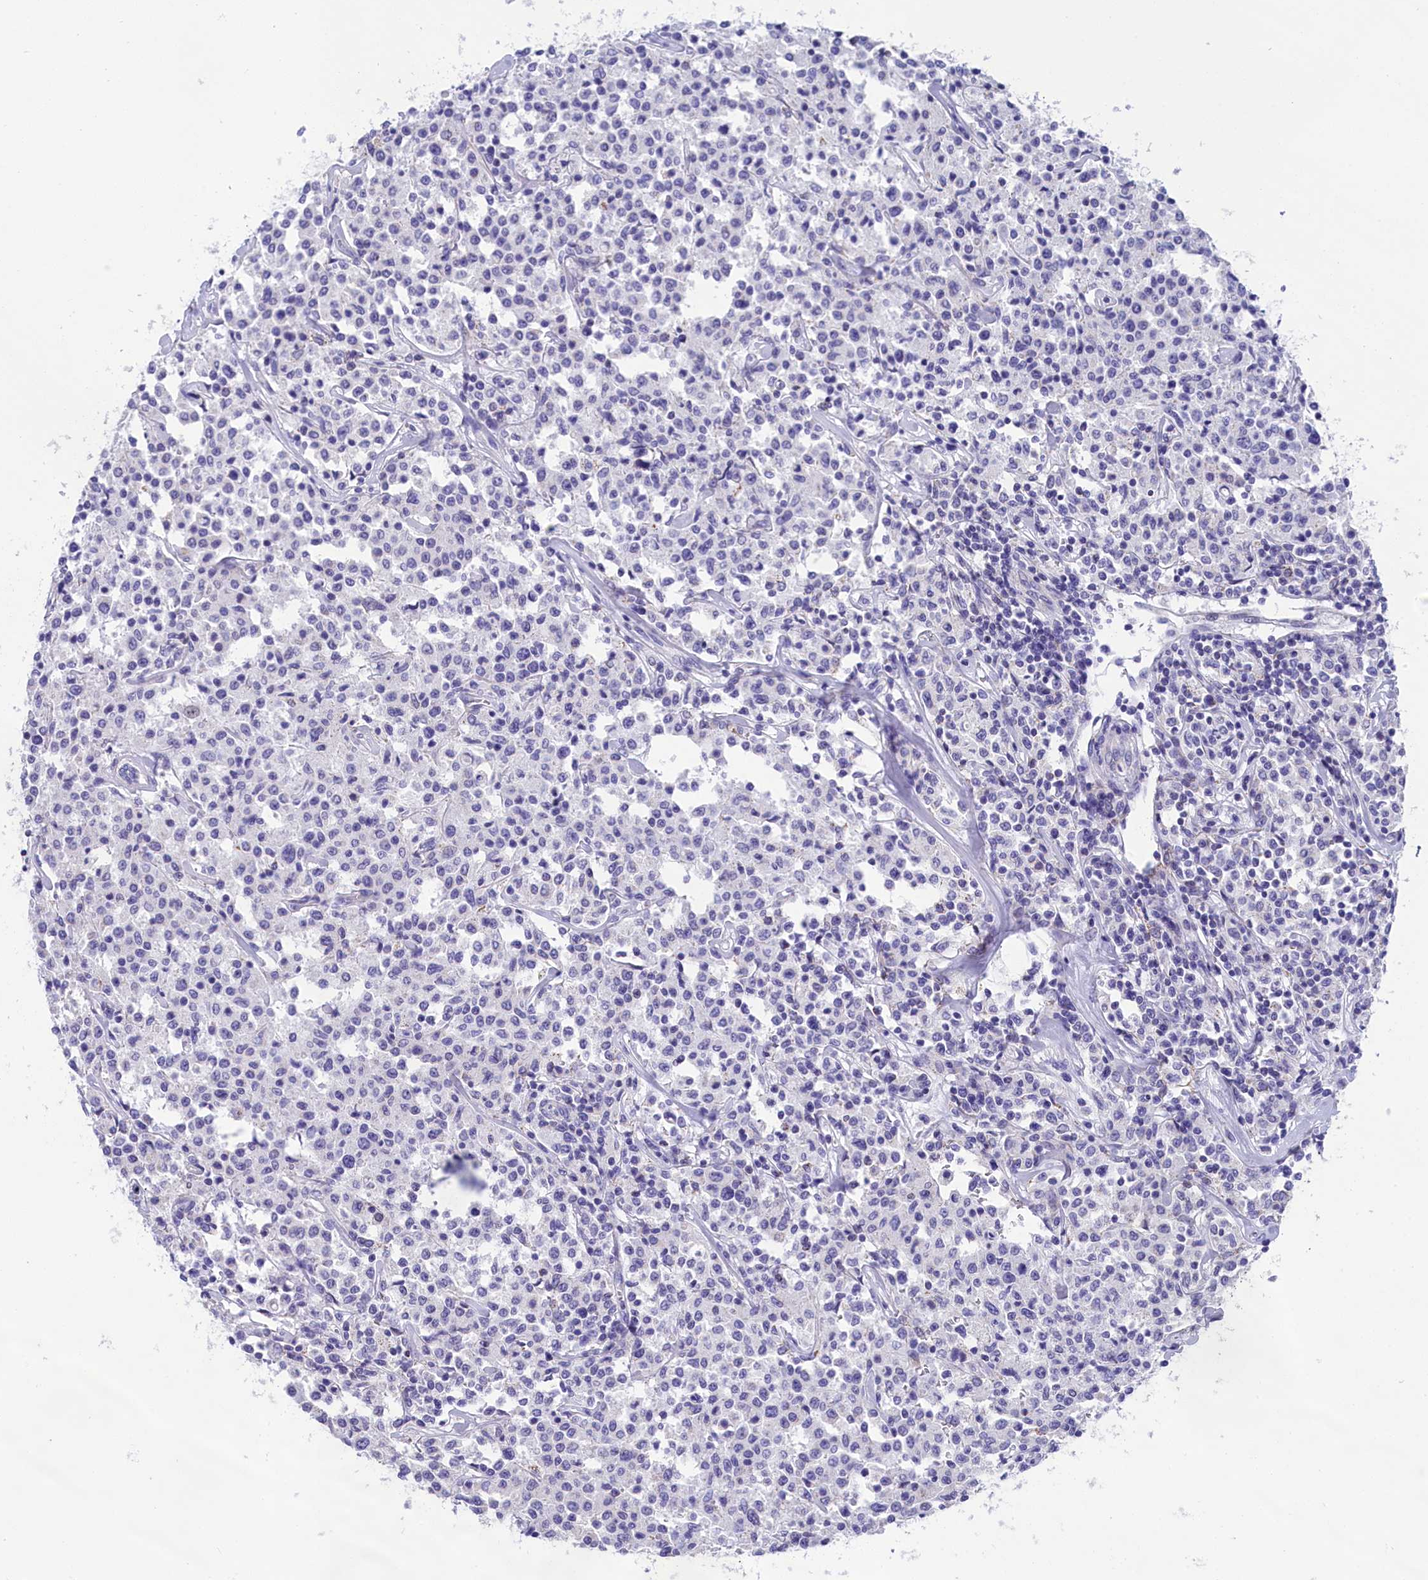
{"staining": {"intensity": "negative", "quantity": "none", "location": "none"}, "tissue": "lymphoma", "cell_type": "Tumor cells", "image_type": "cancer", "snomed": [{"axis": "morphology", "description": "Malignant lymphoma, non-Hodgkin's type, Low grade"}, {"axis": "topography", "description": "Small intestine"}], "caption": "The micrograph demonstrates no significant expression in tumor cells of lymphoma.", "gene": "PRDM12", "patient": {"sex": "female", "age": 59}}